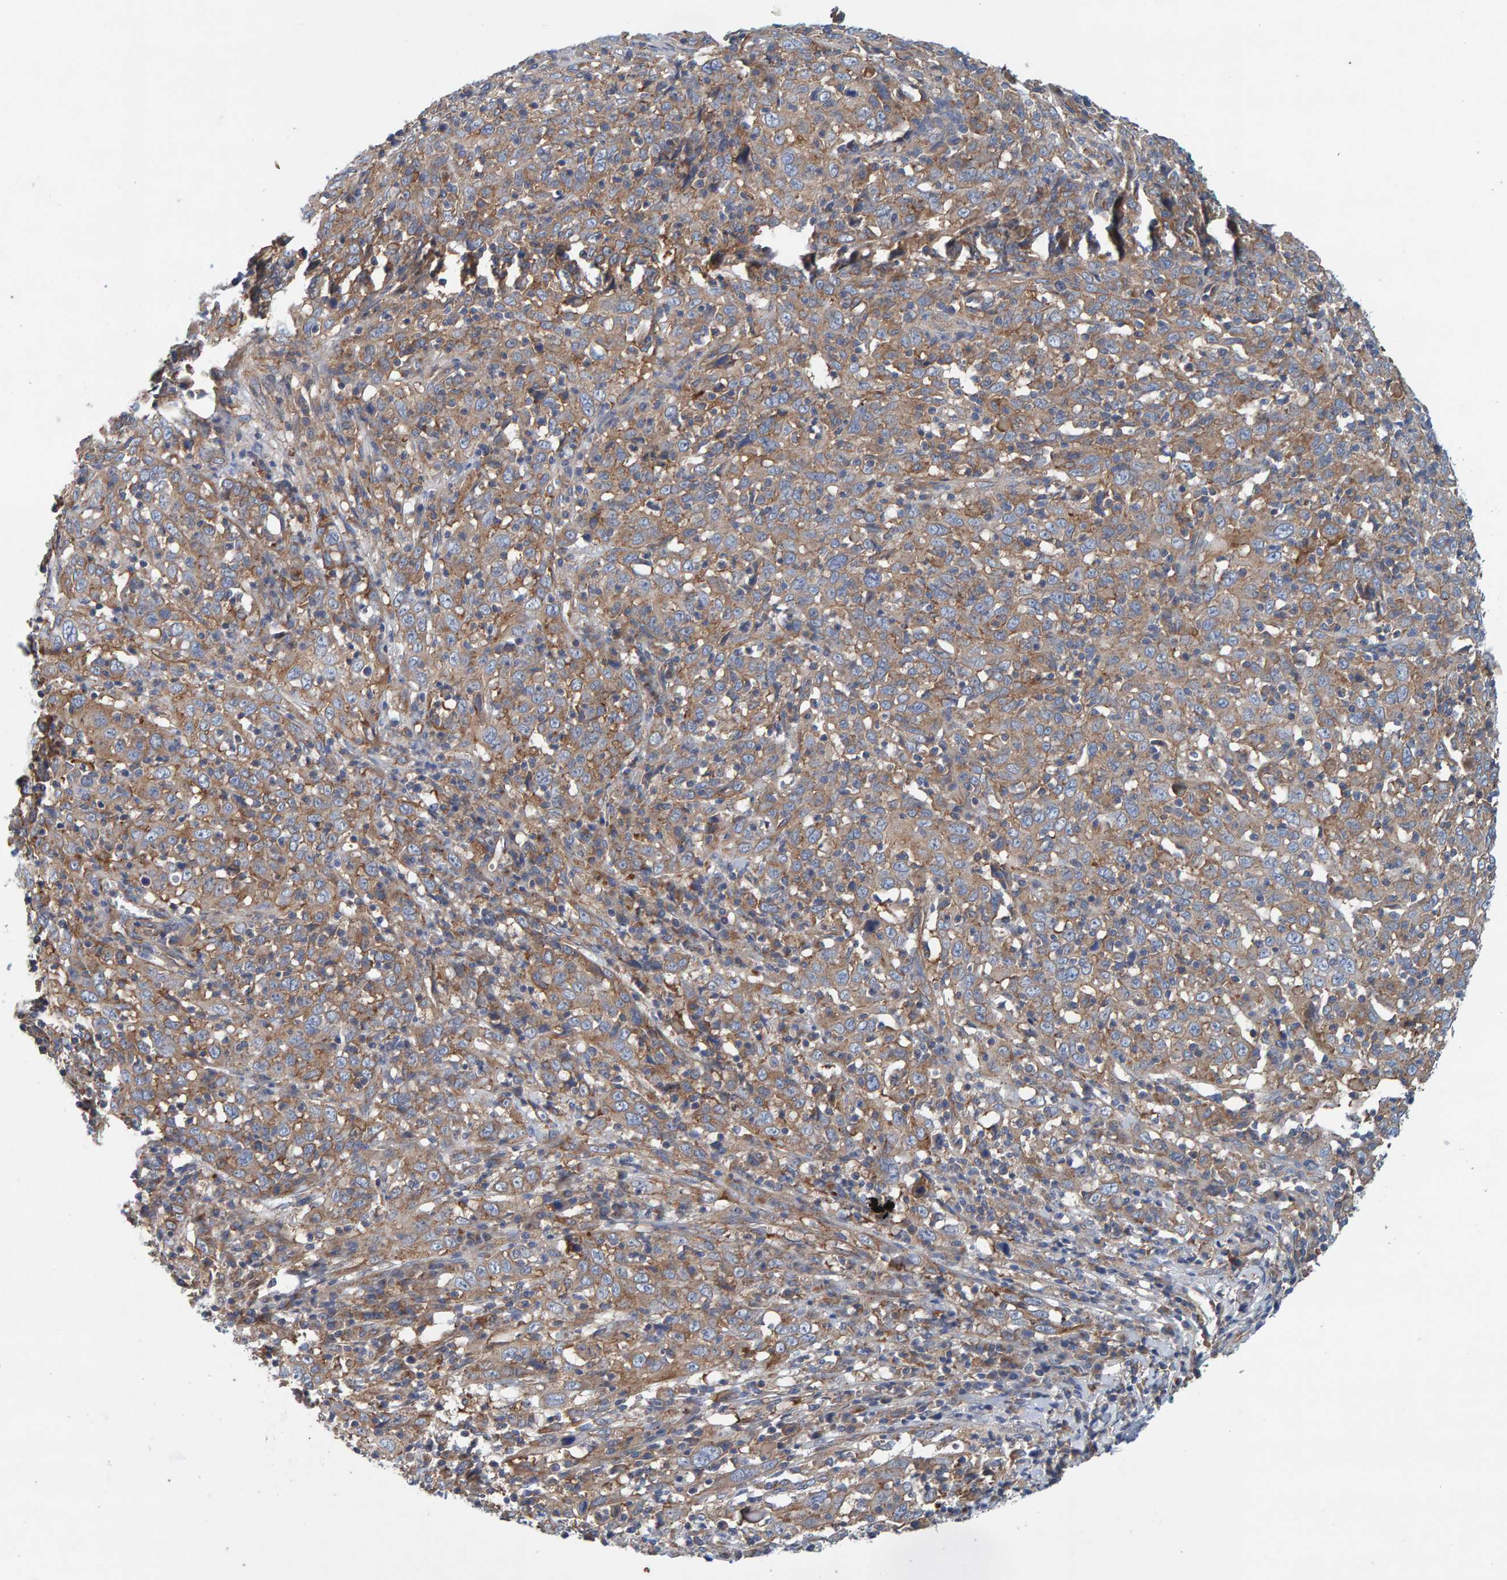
{"staining": {"intensity": "moderate", "quantity": ">75%", "location": "cytoplasmic/membranous"}, "tissue": "cervical cancer", "cell_type": "Tumor cells", "image_type": "cancer", "snomed": [{"axis": "morphology", "description": "Squamous cell carcinoma, NOS"}, {"axis": "topography", "description": "Cervix"}], "caption": "IHC of cervical cancer (squamous cell carcinoma) reveals medium levels of moderate cytoplasmic/membranous staining in about >75% of tumor cells.", "gene": "MKLN1", "patient": {"sex": "female", "age": 46}}